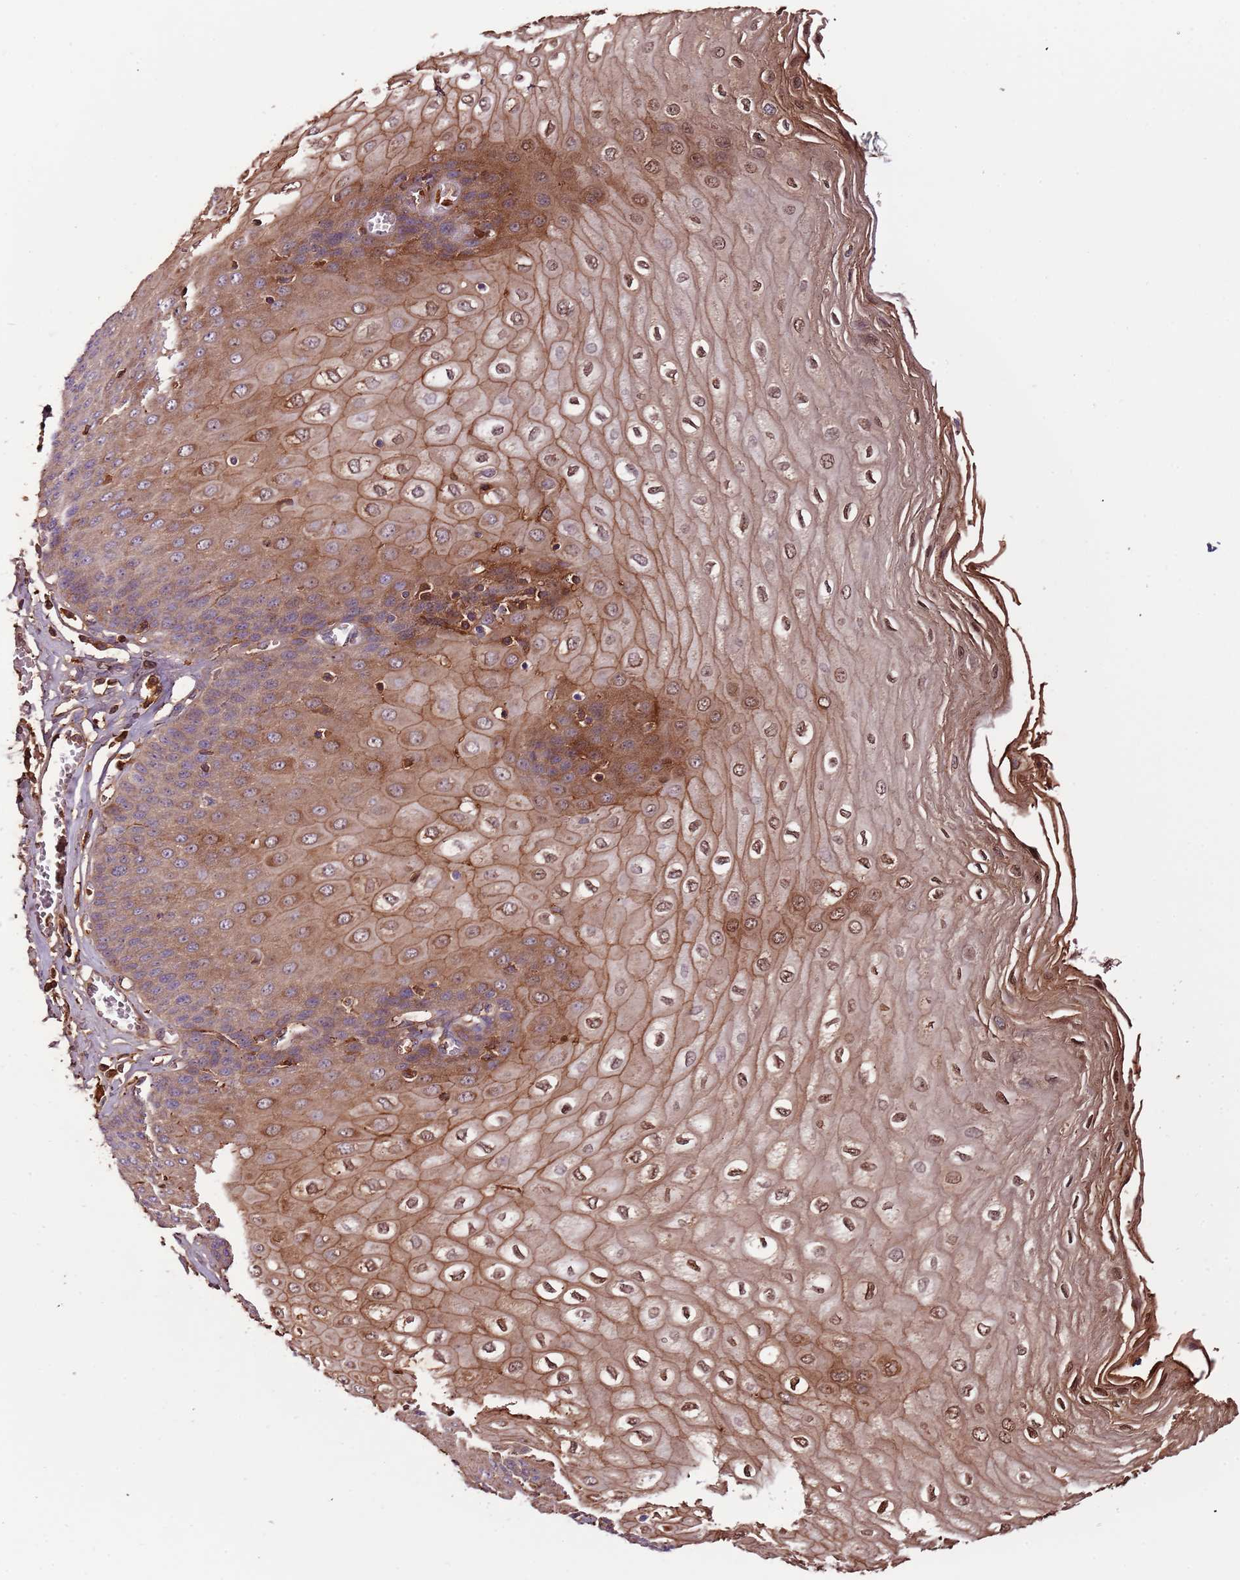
{"staining": {"intensity": "moderate", "quantity": ">75%", "location": "cytoplasmic/membranous,nuclear"}, "tissue": "esophagus", "cell_type": "Squamous epithelial cells", "image_type": "normal", "snomed": [{"axis": "morphology", "description": "Normal tissue, NOS"}, {"axis": "topography", "description": "Esophagus"}], "caption": "Esophagus stained with DAB immunohistochemistry (IHC) reveals medium levels of moderate cytoplasmic/membranous,nuclear staining in approximately >75% of squamous epithelial cells. (DAB (3,3'-diaminobenzidine) IHC with brightfield microscopy, high magnification).", "gene": "DENR", "patient": {"sex": "male", "age": 60}}